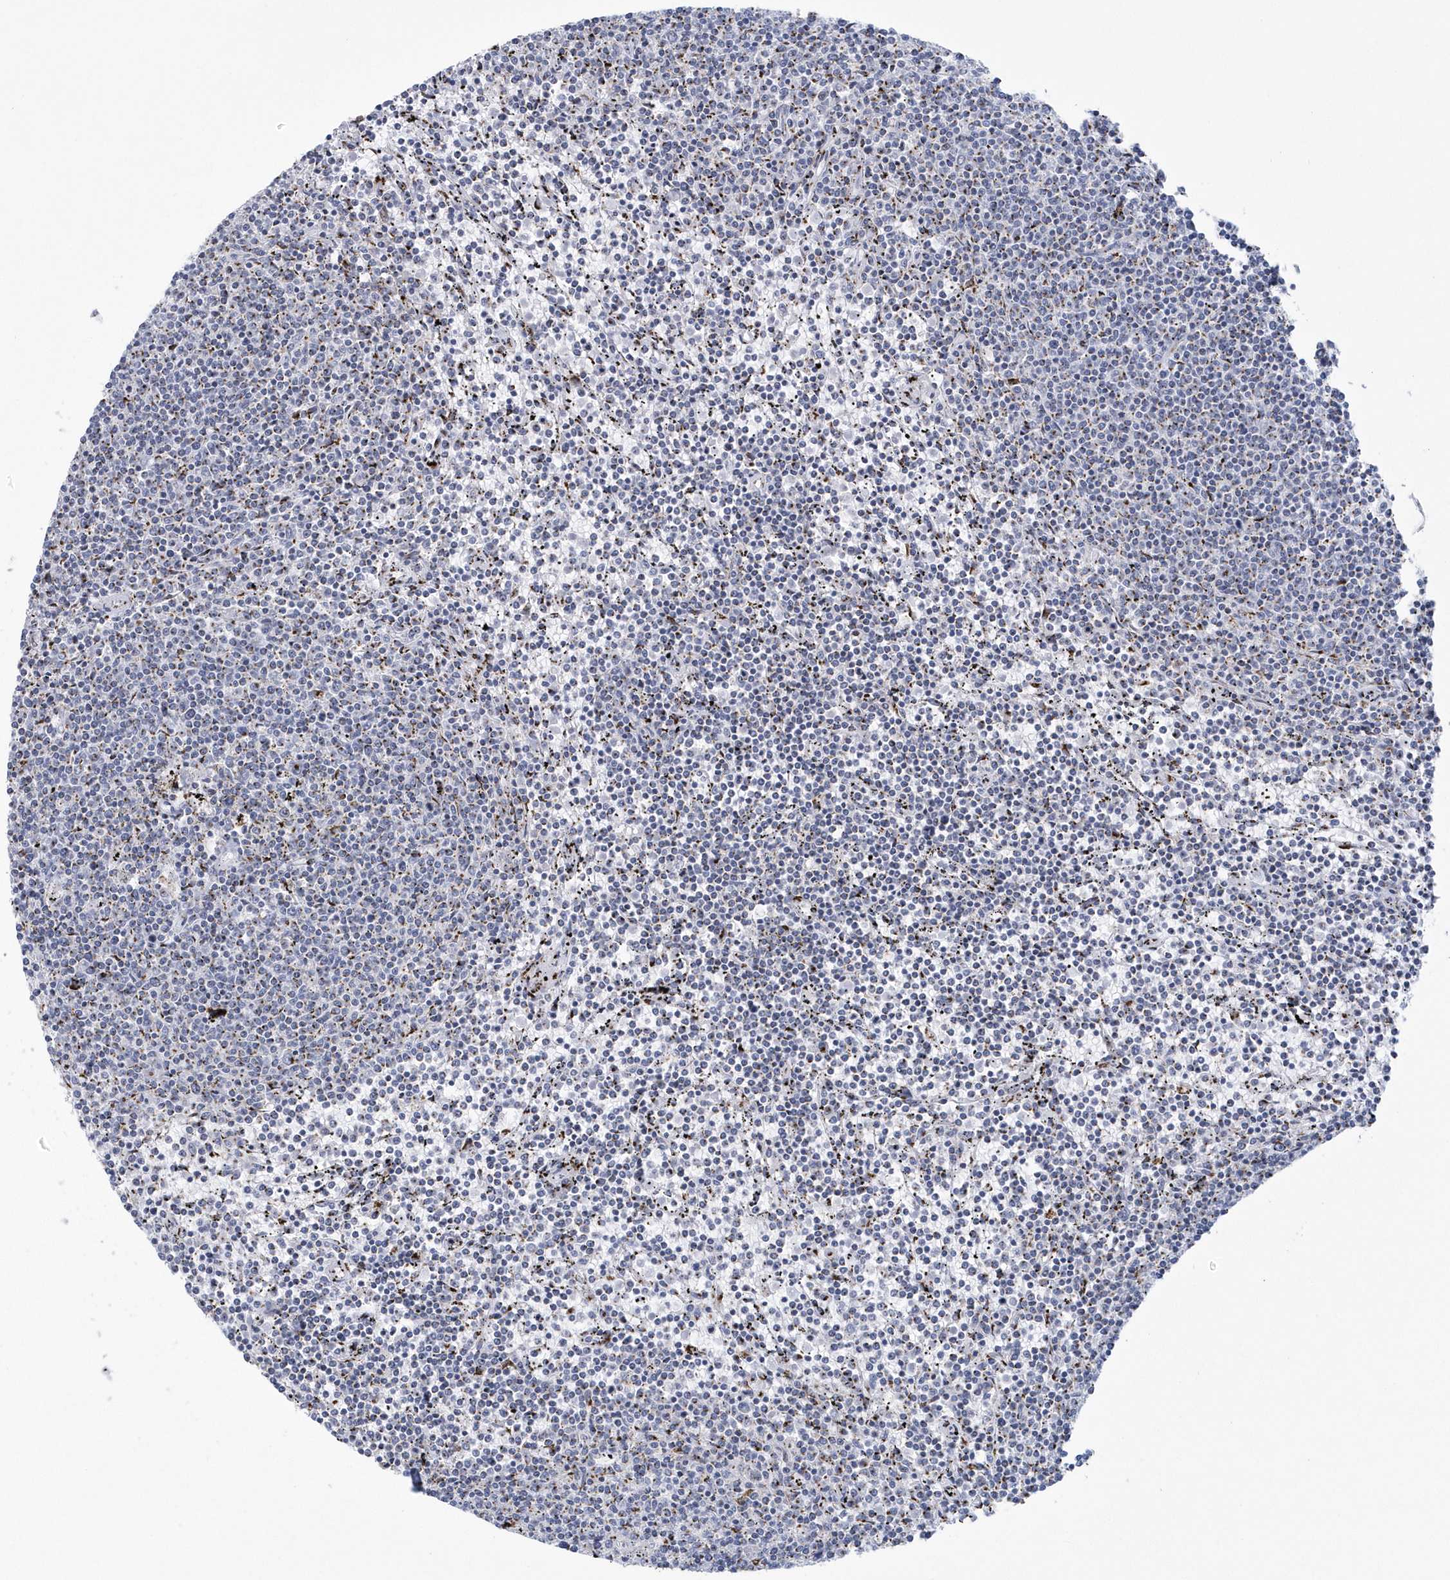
{"staining": {"intensity": "negative", "quantity": "none", "location": "none"}, "tissue": "lymphoma", "cell_type": "Tumor cells", "image_type": "cancer", "snomed": [{"axis": "morphology", "description": "Malignant lymphoma, non-Hodgkin's type, Low grade"}, {"axis": "topography", "description": "Spleen"}], "caption": "Lymphoma was stained to show a protein in brown. There is no significant staining in tumor cells.", "gene": "SLX9", "patient": {"sex": "female", "age": 50}}